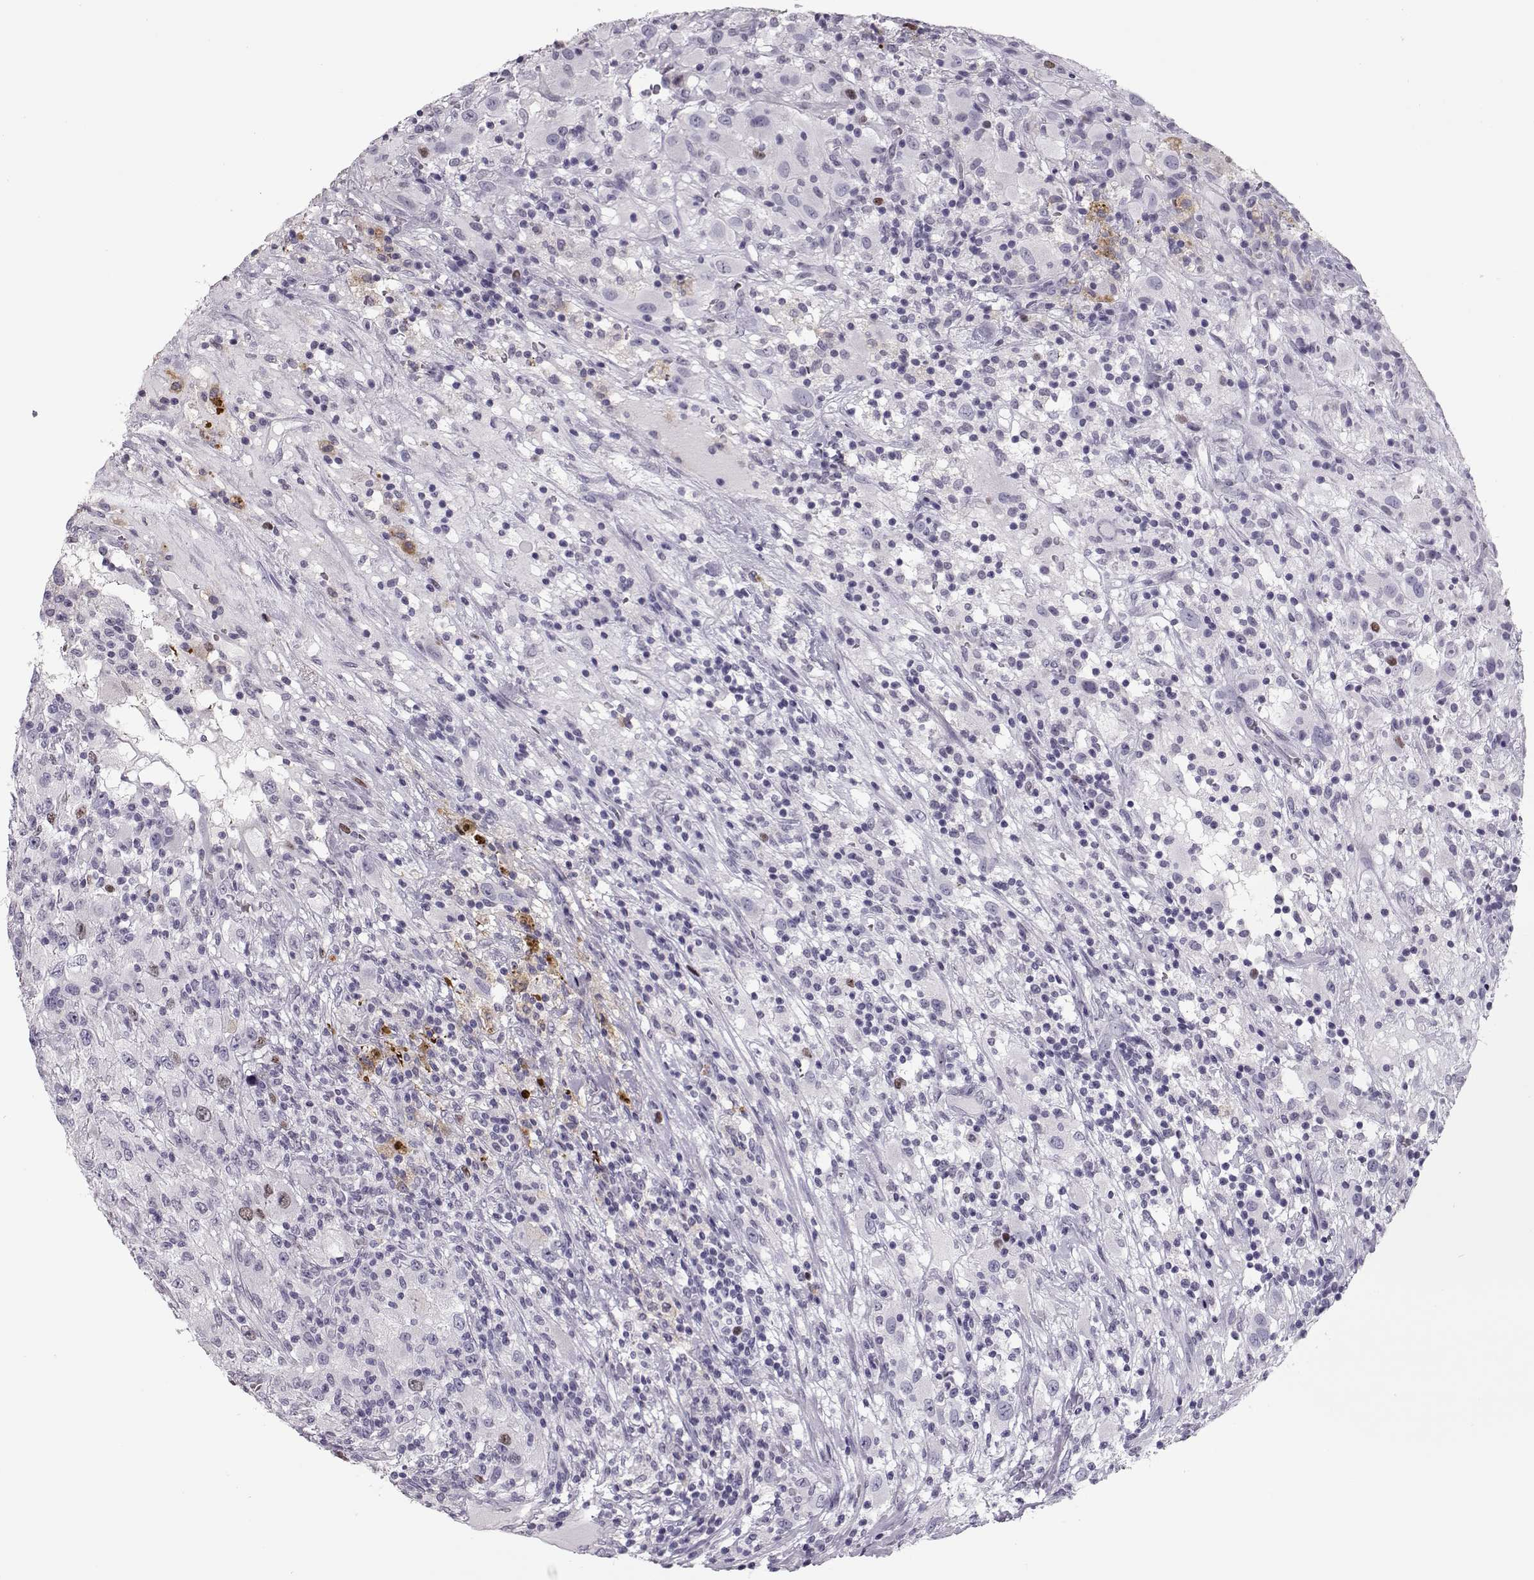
{"staining": {"intensity": "weak", "quantity": "<25%", "location": "nuclear"}, "tissue": "renal cancer", "cell_type": "Tumor cells", "image_type": "cancer", "snomed": [{"axis": "morphology", "description": "Adenocarcinoma, NOS"}, {"axis": "topography", "description": "Kidney"}], "caption": "Tumor cells show no significant expression in renal cancer (adenocarcinoma). (Brightfield microscopy of DAB immunohistochemistry (IHC) at high magnification).", "gene": "SGO1", "patient": {"sex": "female", "age": 67}}